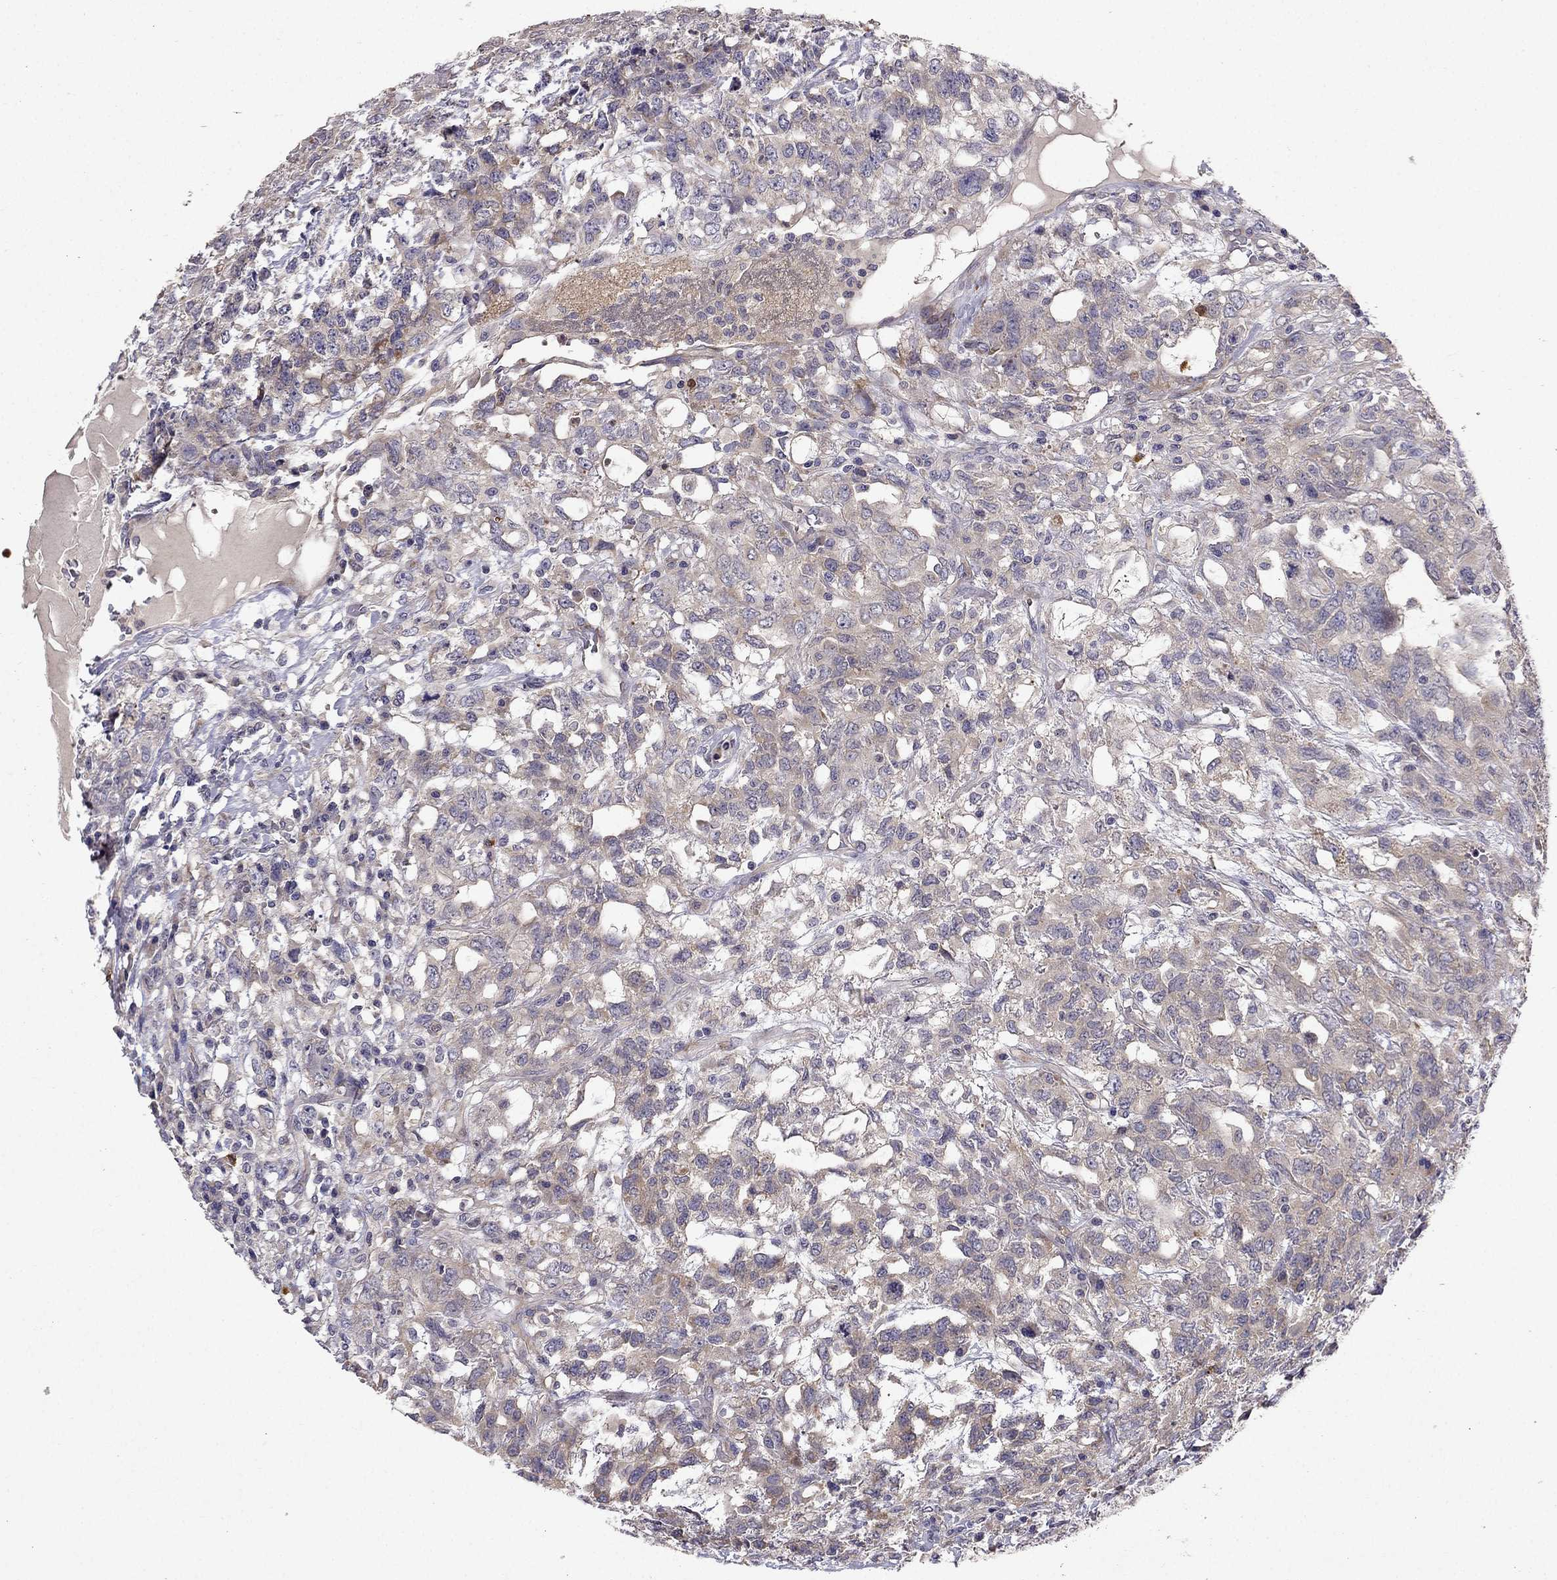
{"staining": {"intensity": "weak", "quantity": "25%-75%", "location": "cytoplasmic/membranous"}, "tissue": "testis cancer", "cell_type": "Tumor cells", "image_type": "cancer", "snomed": [{"axis": "morphology", "description": "Seminoma, NOS"}, {"axis": "topography", "description": "Testis"}], "caption": "High-magnification brightfield microscopy of testis cancer (seminoma) stained with DAB (brown) and counterstained with hematoxylin (blue). tumor cells exhibit weak cytoplasmic/membranous staining is present in approximately25%-75% of cells.", "gene": "STXBP5", "patient": {"sex": "male", "age": 52}}